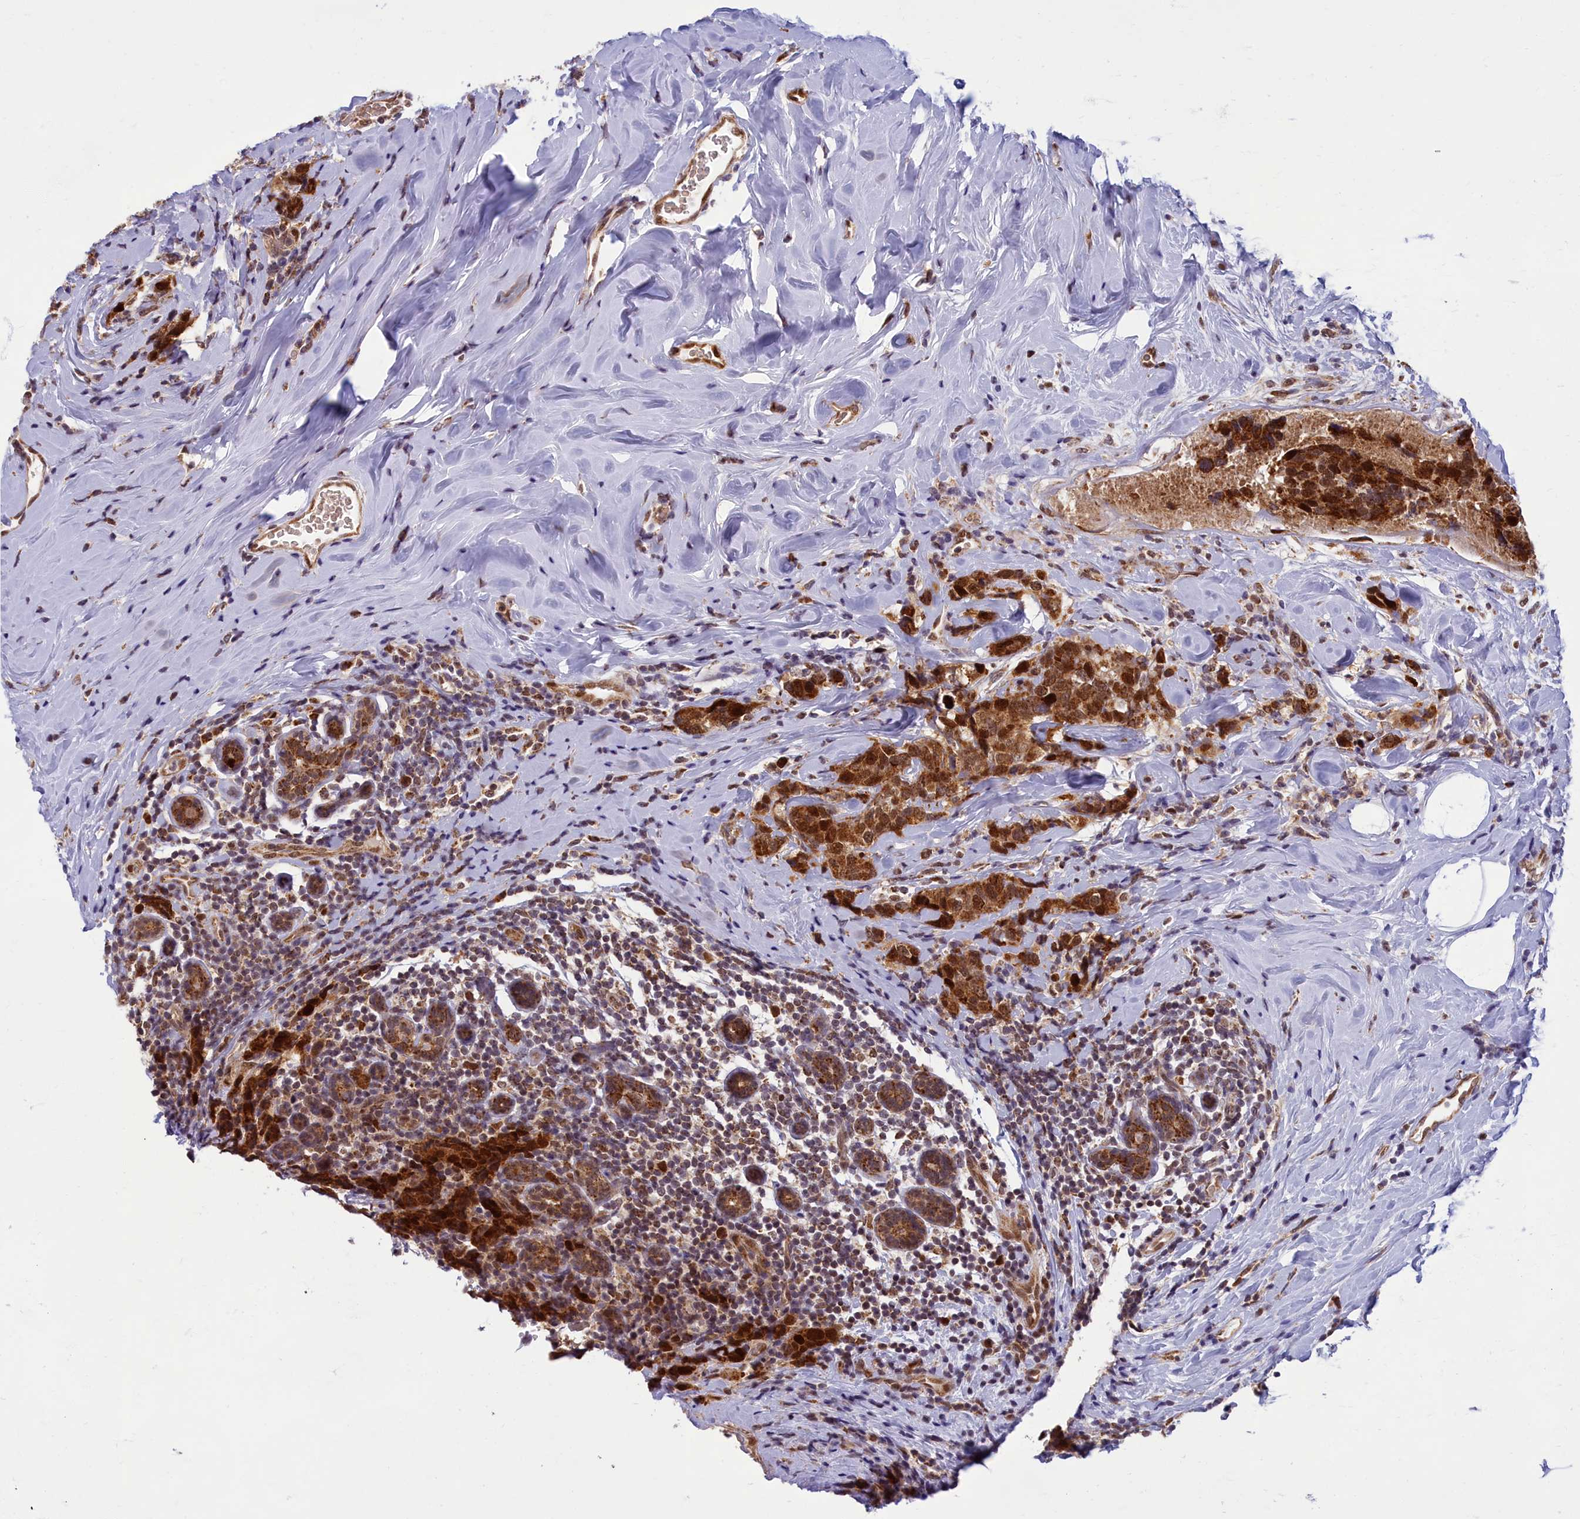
{"staining": {"intensity": "strong", "quantity": ">75%", "location": "cytoplasmic/membranous,nuclear"}, "tissue": "breast cancer", "cell_type": "Tumor cells", "image_type": "cancer", "snomed": [{"axis": "morphology", "description": "Lobular carcinoma"}, {"axis": "topography", "description": "Breast"}], "caption": "Lobular carcinoma (breast) stained for a protein exhibits strong cytoplasmic/membranous and nuclear positivity in tumor cells.", "gene": "EARS2", "patient": {"sex": "female", "age": 59}}